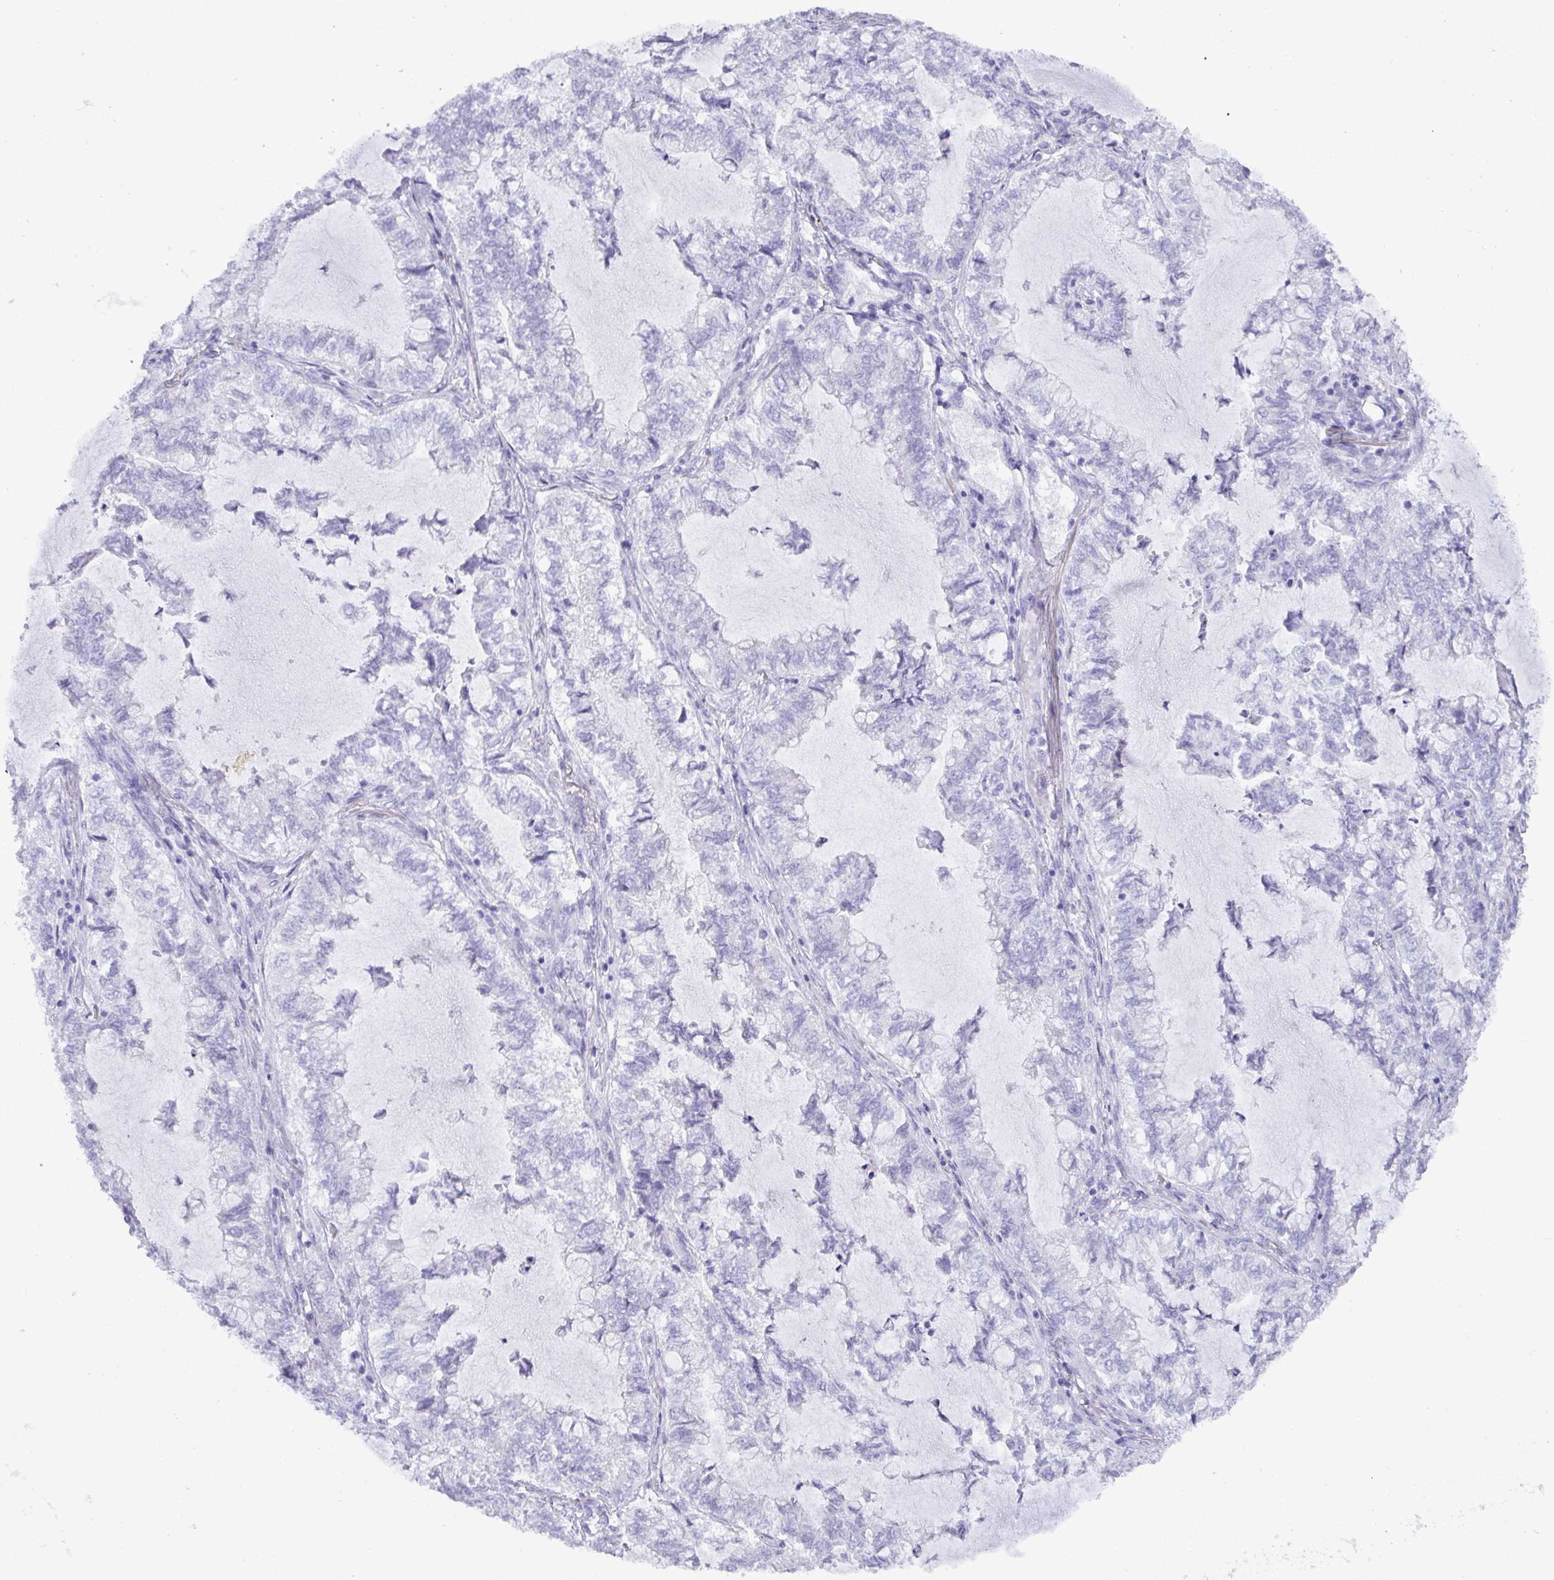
{"staining": {"intensity": "negative", "quantity": "none", "location": "none"}, "tissue": "lung cancer", "cell_type": "Tumor cells", "image_type": "cancer", "snomed": [{"axis": "morphology", "description": "Adenocarcinoma, NOS"}, {"axis": "topography", "description": "Lymph node"}, {"axis": "topography", "description": "Lung"}], "caption": "Tumor cells are negative for protein expression in human adenocarcinoma (lung).", "gene": "C4orf33", "patient": {"sex": "male", "age": 66}}